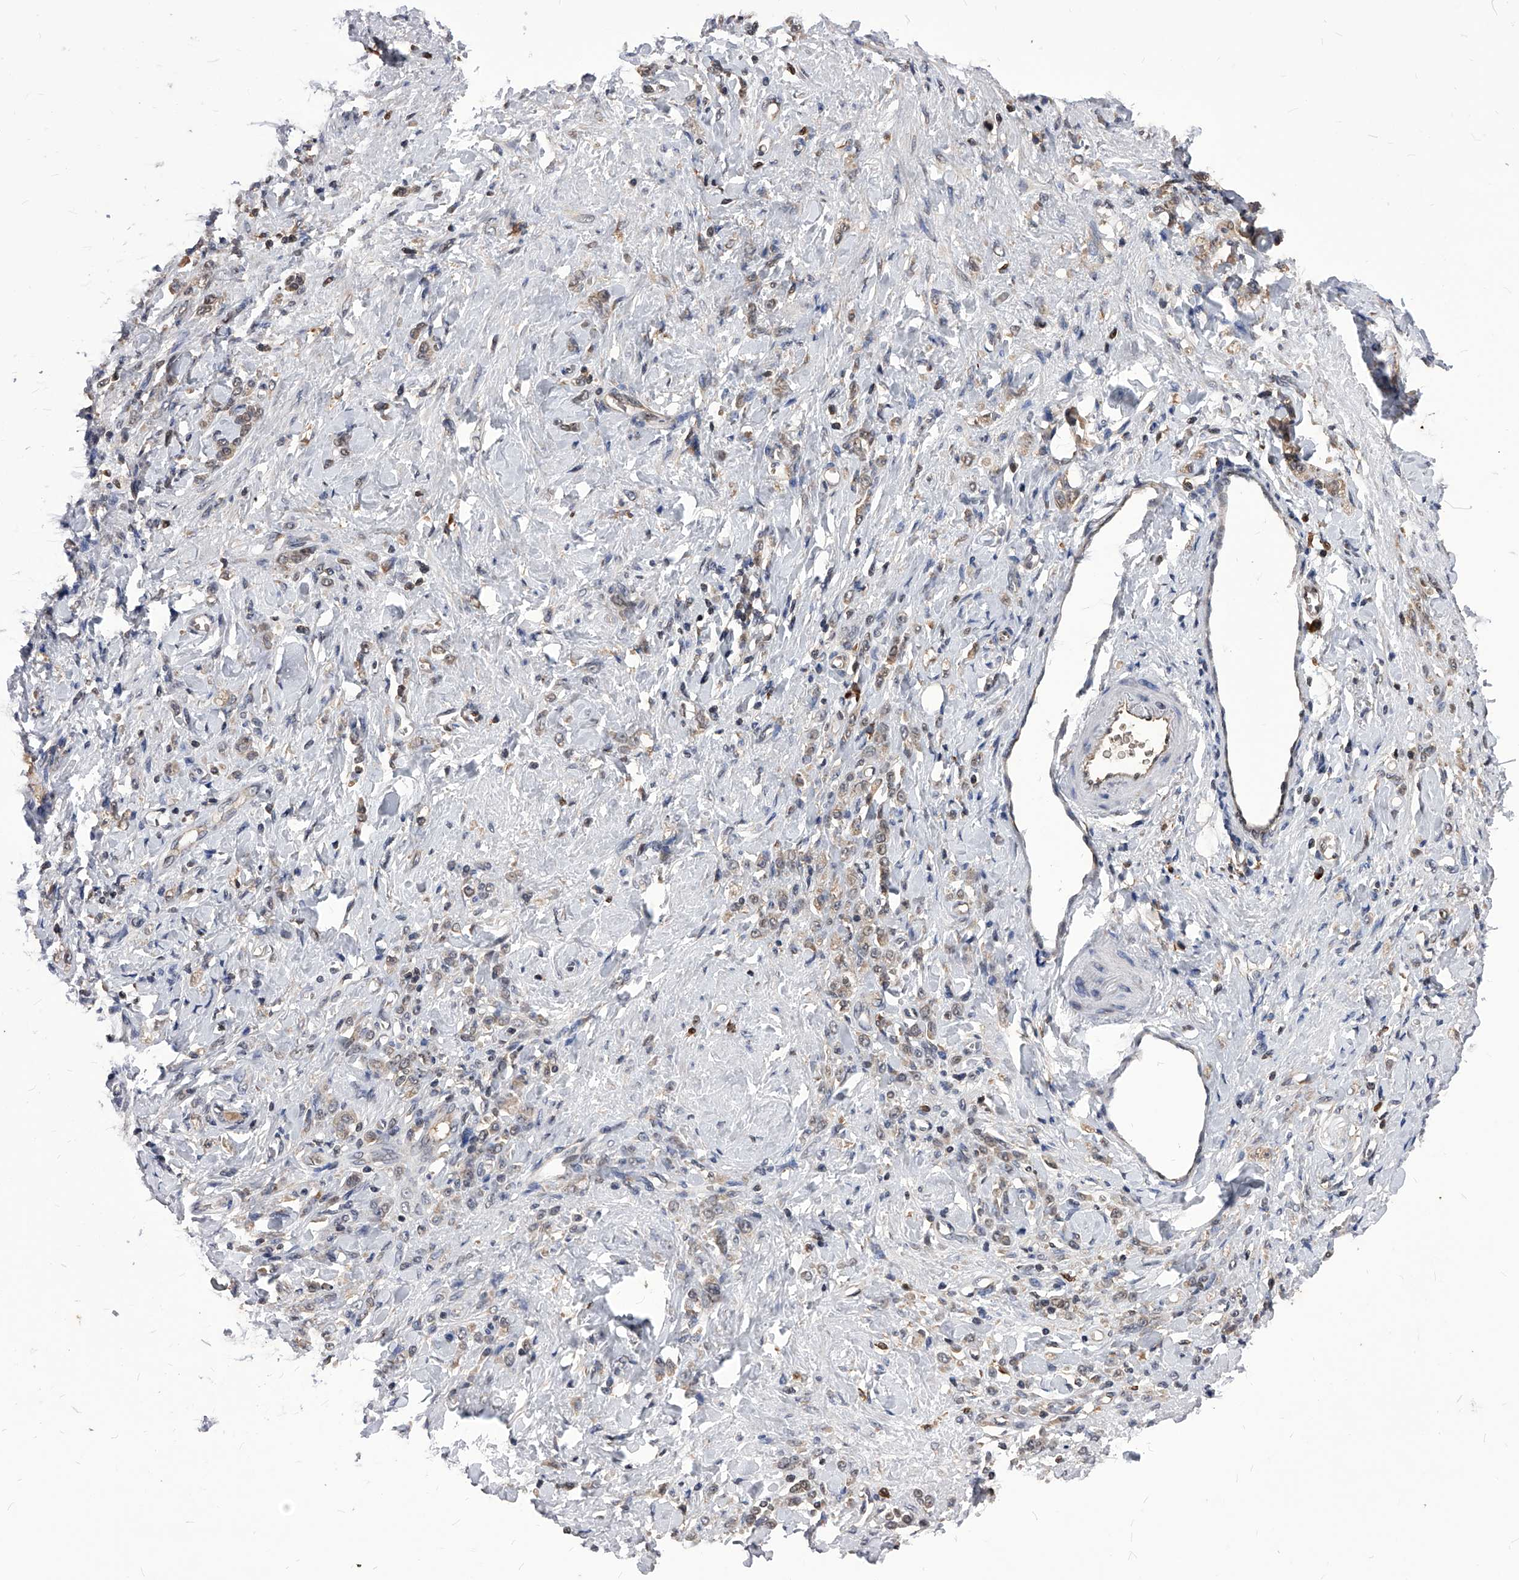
{"staining": {"intensity": "weak", "quantity": "25%-75%", "location": "cytoplasmic/membranous"}, "tissue": "stomach cancer", "cell_type": "Tumor cells", "image_type": "cancer", "snomed": [{"axis": "morphology", "description": "Normal tissue, NOS"}, {"axis": "morphology", "description": "Adenocarcinoma, NOS"}, {"axis": "topography", "description": "Stomach"}], "caption": "Adenocarcinoma (stomach) was stained to show a protein in brown. There is low levels of weak cytoplasmic/membranous positivity in about 25%-75% of tumor cells.", "gene": "ID1", "patient": {"sex": "male", "age": 82}}